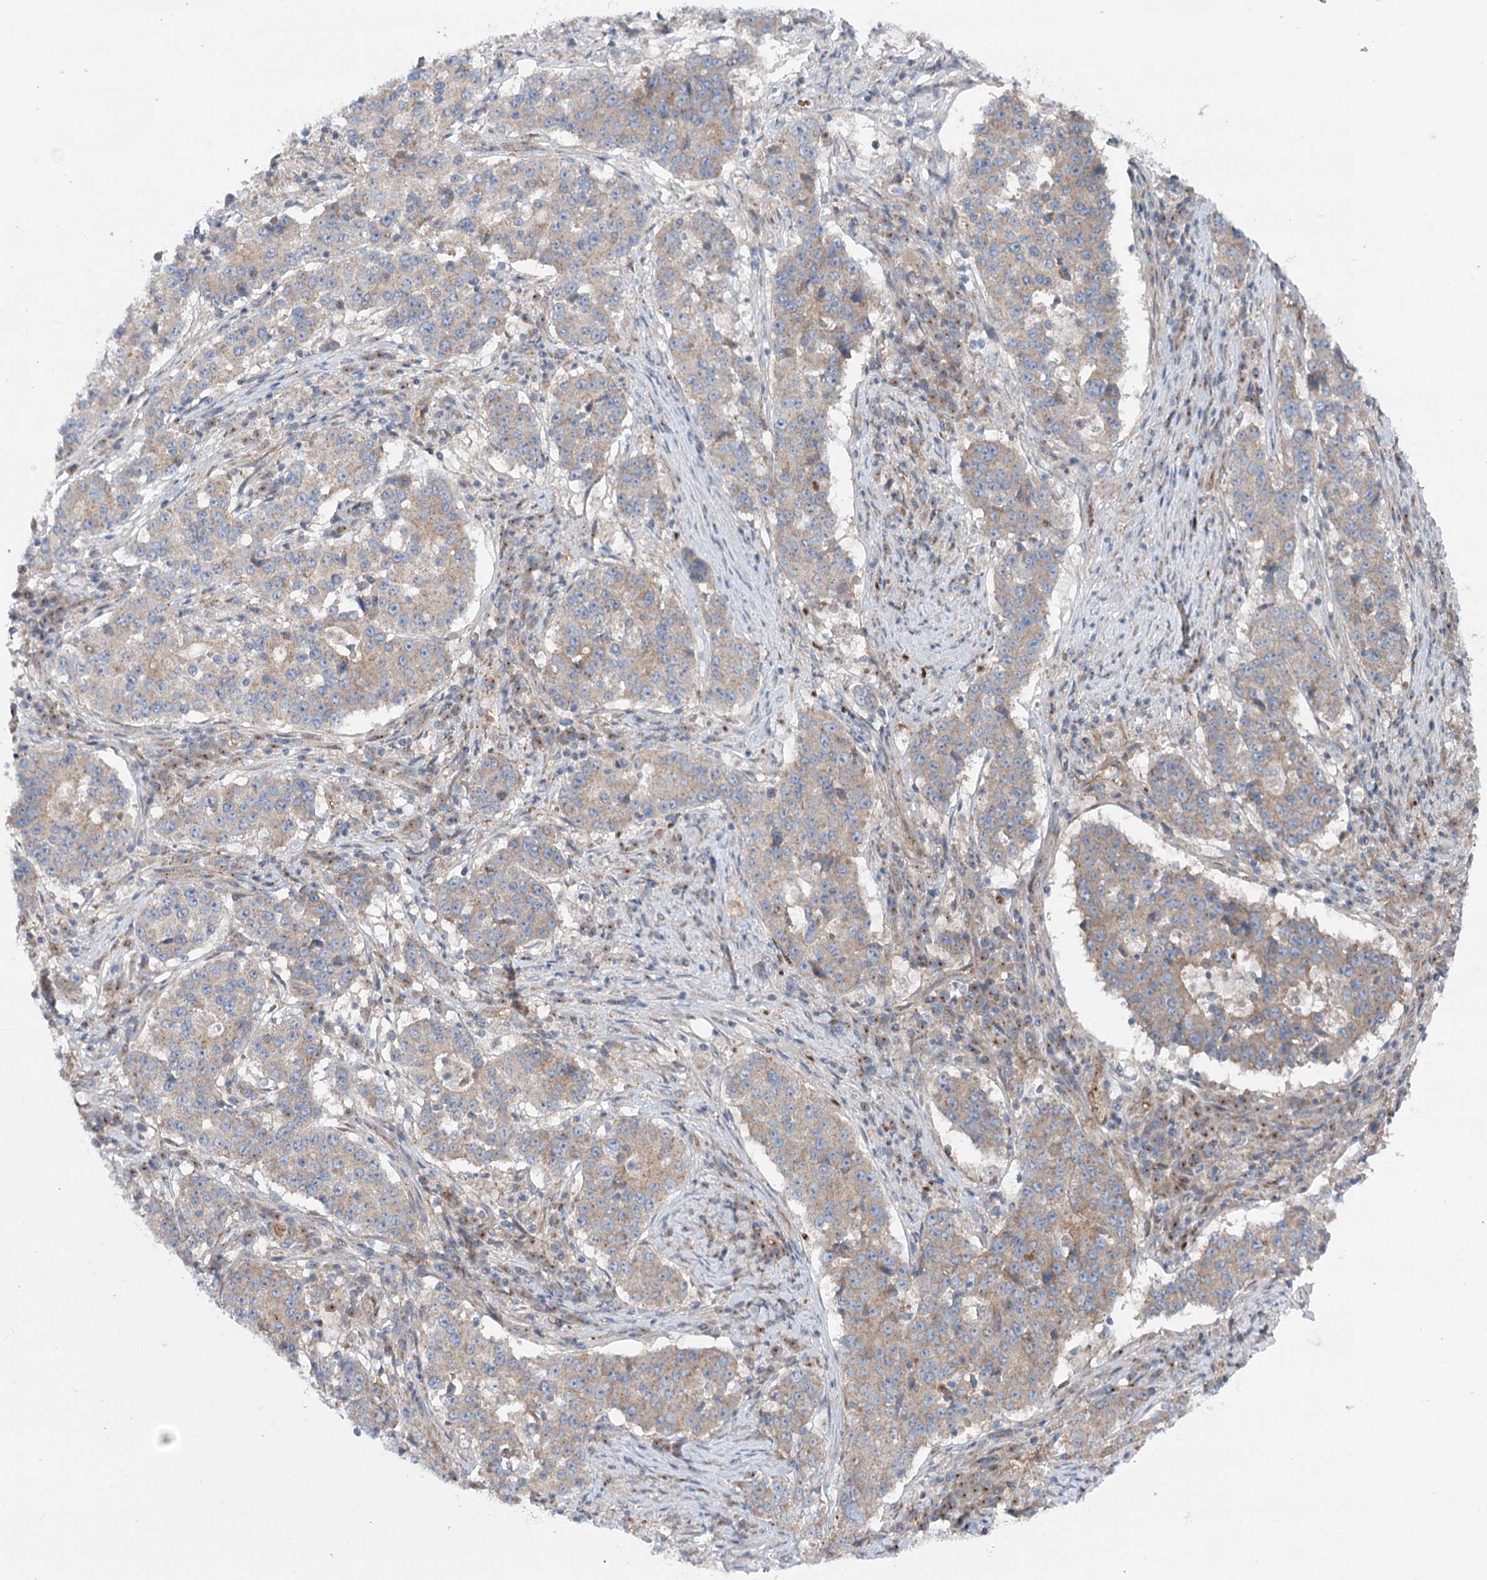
{"staining": {"intensity": "weak", "quantity": ">75%", "location": "cytoplasmic/membranous"}, "tissue": "stomach cancer", "cell_type": "Tumor cells", "image_type": "cancer", "snomed": [{"axis": "morphology", "description": "Adenocarcinoma, NOS"}, {"axis": "topography", "description": "Stomach"}], "caption": "Protein expression analysis of human stomach adenocarcinoma reveals weak cytoplasmic/membranous positivity in about >75% of tumor cells.", "gene": "SCN11A", "patient": {"sex": "male", "age": 59}}